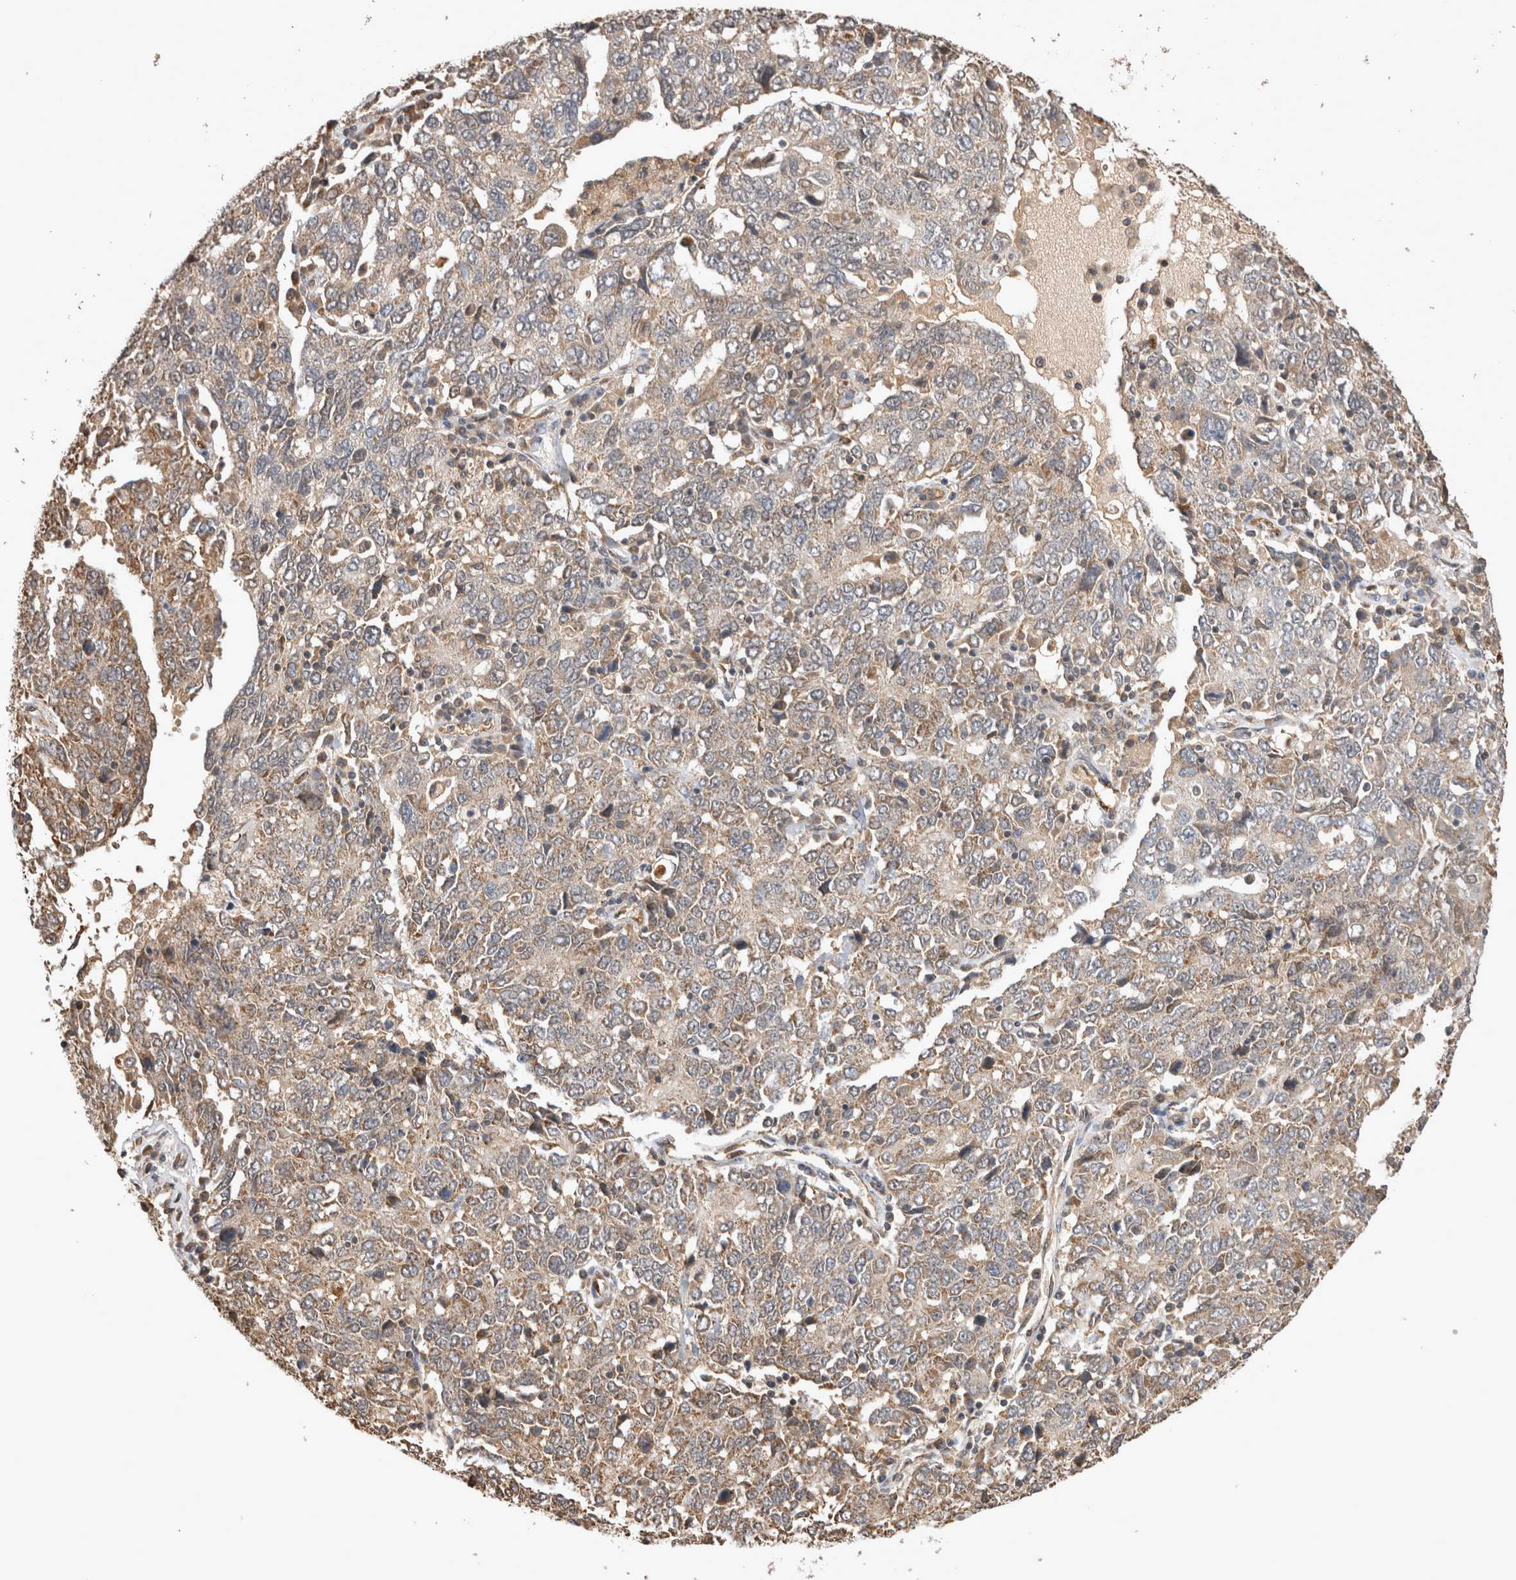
{"staining": {"intensity": "weak", "quantity": ">75%", "location": "cytoplasmic/membranous"}, "tissue": "ovarian cancer", "cell_type": "Tumor cells", "image_type": "cancer", "snomed": [{"axis": "morphology", "description": "Carcinoma, endometroid"}, {"axis": "topography", "description": "Ovary"}], "caption": "Immunohistochemistry staining of ovarian cancer, which demonstrates low levels of weak cytoplasmic/membranous positivity in about >75% of tumor cells indicating weak cytoplasmic/membranous protein staining. The staining was performed using DAB (brown) for protein detection and nuclei were counterstained in hematoxylin (blue).", "gene": "PREP", "patient": {"sex": "female", "age": 62}}